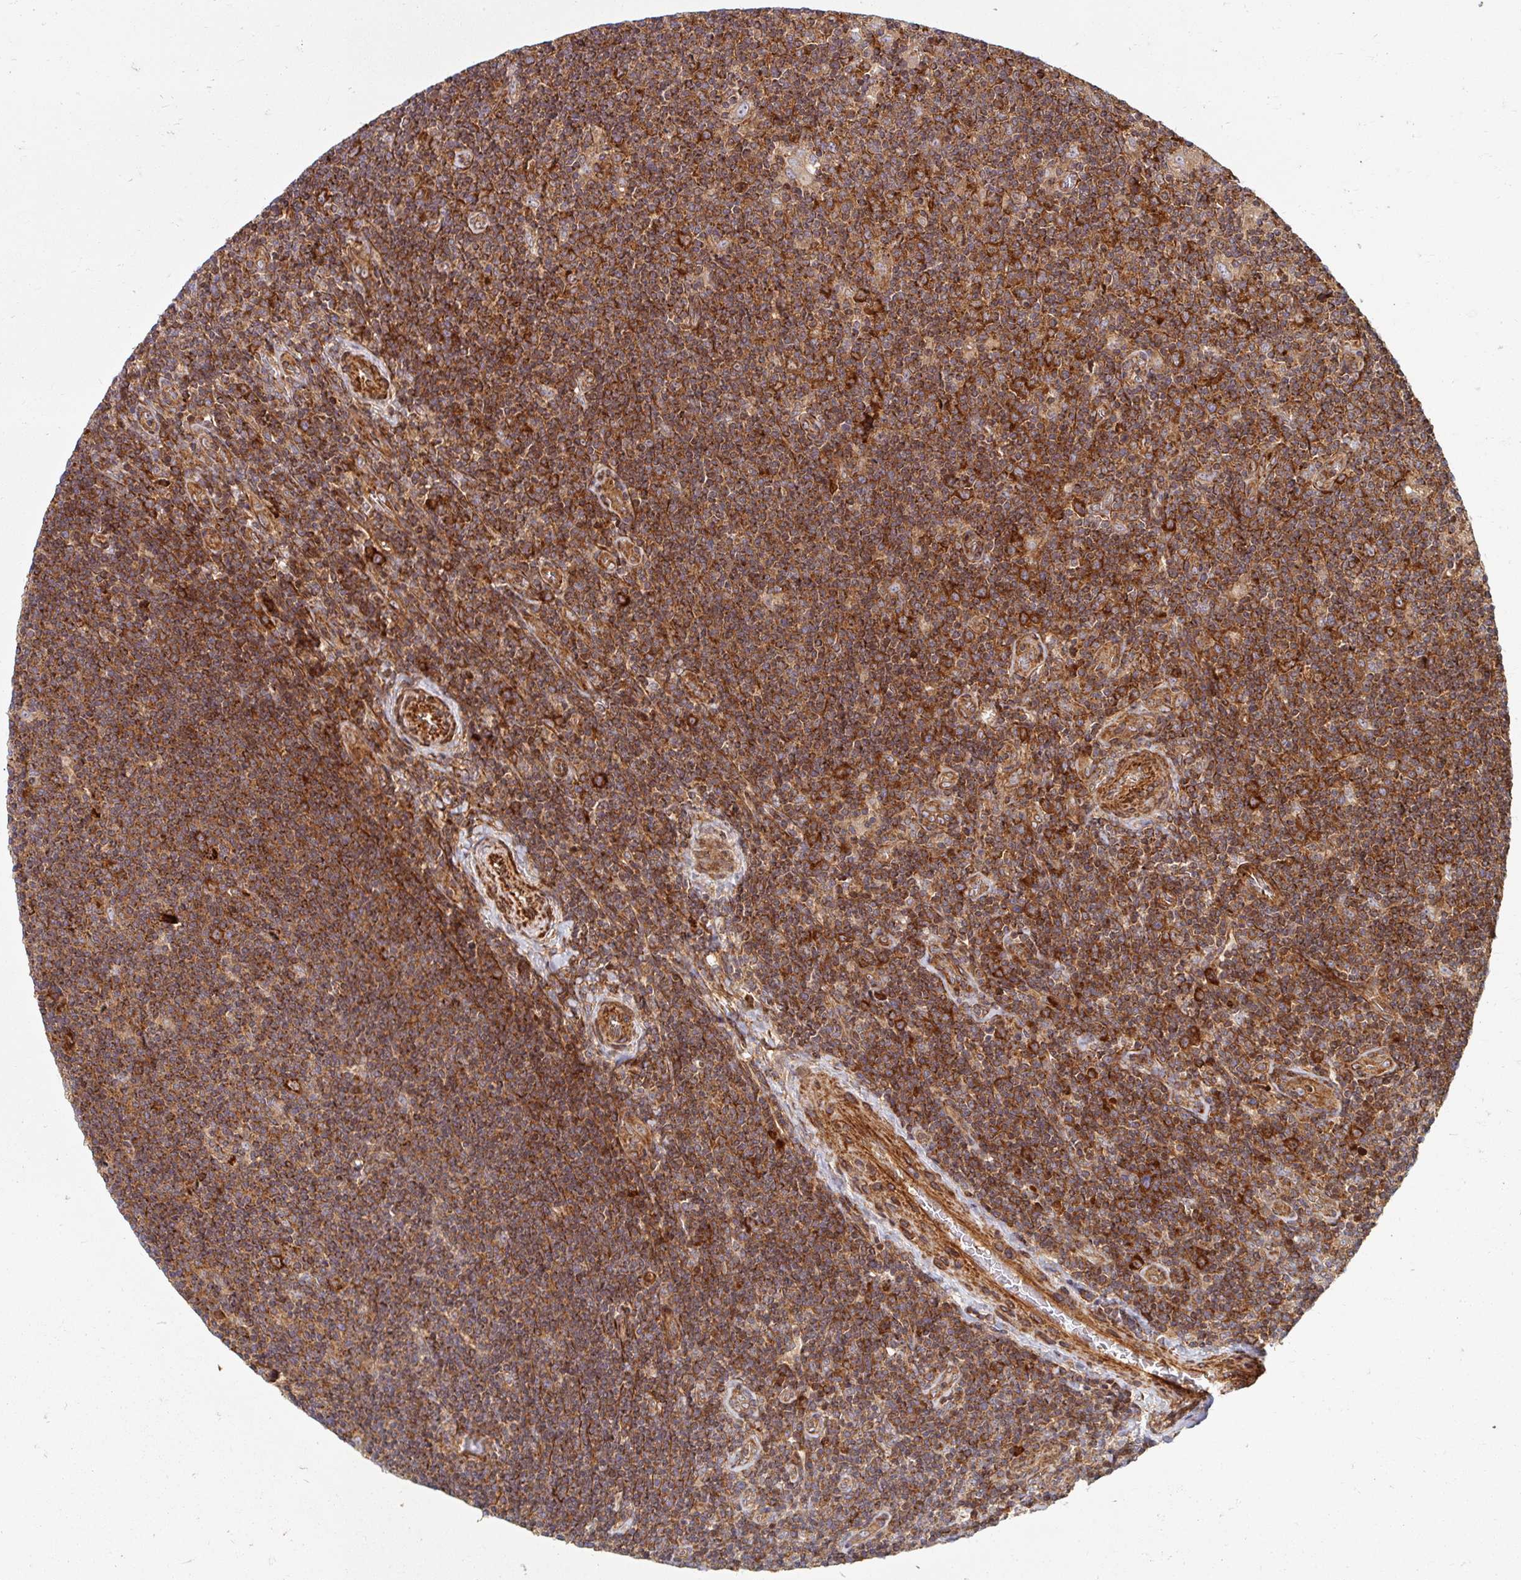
{"staining": {"intensity": "moderate", "quantity": ">75%", "location": "cytoplasmic/membranous"}, "tissue": "lymphoma", "cell_type": "Tumor cells", "image_type": "cancer", "snomed": [{"axis": "morphology", "description": "Hodgkin's disease, NOS"}, {"axis": "topography", "description": "Lymph node"}], "caption": "A high-resolution histopathology image shows immunohistochemistry staining of lymphoma, which displays moderate cytoplasmic/membranous positivity in about >75% of tumor cells.", "gene": "BTF3", "patient": {"sex": "male", "age": 40}}